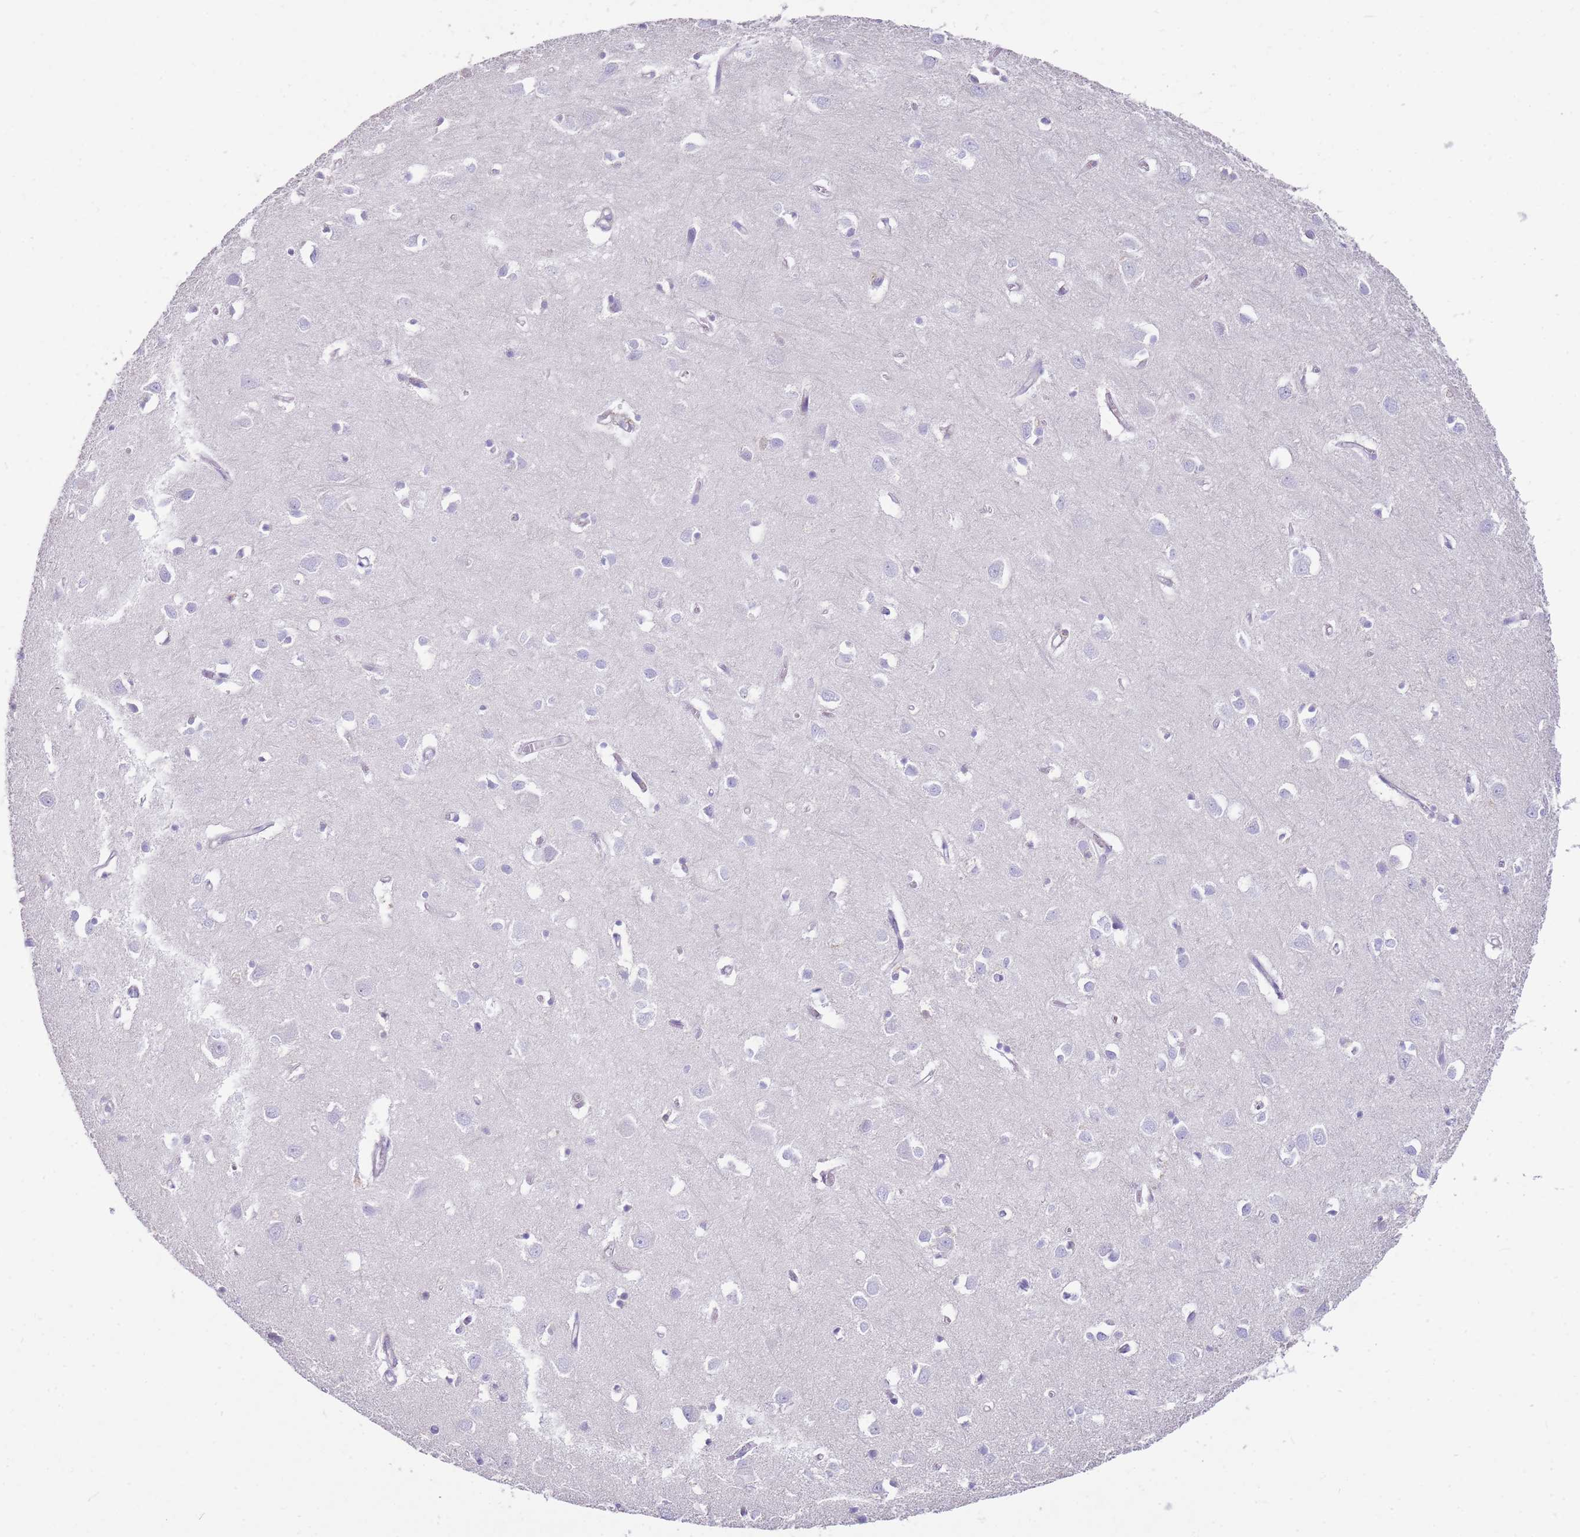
{"staining": {"intensity": "negative", "quantity": "none", "location": "none"}, "tissue": "cerebral cortex", "cell_type": "Endothelial cells", "image_type": "normal", "snomed": [{"axis": "morphology", "description": "Normal tissue, NOS"}, {"axis": "topography", "description": "Cerebral cortex"}], "caption": "Immunohistochemistry histopathology image of benign cerebral cortex: human cerebral cortex stained with DAB (3,3'-diaminobenzidine) shows no significant protein staining in endothelial cells. (Immunohistochemistry, brightfield microscopy, high magnification).", "gene": "FPR1", "patient": {"sex": "female", "age": 64}}